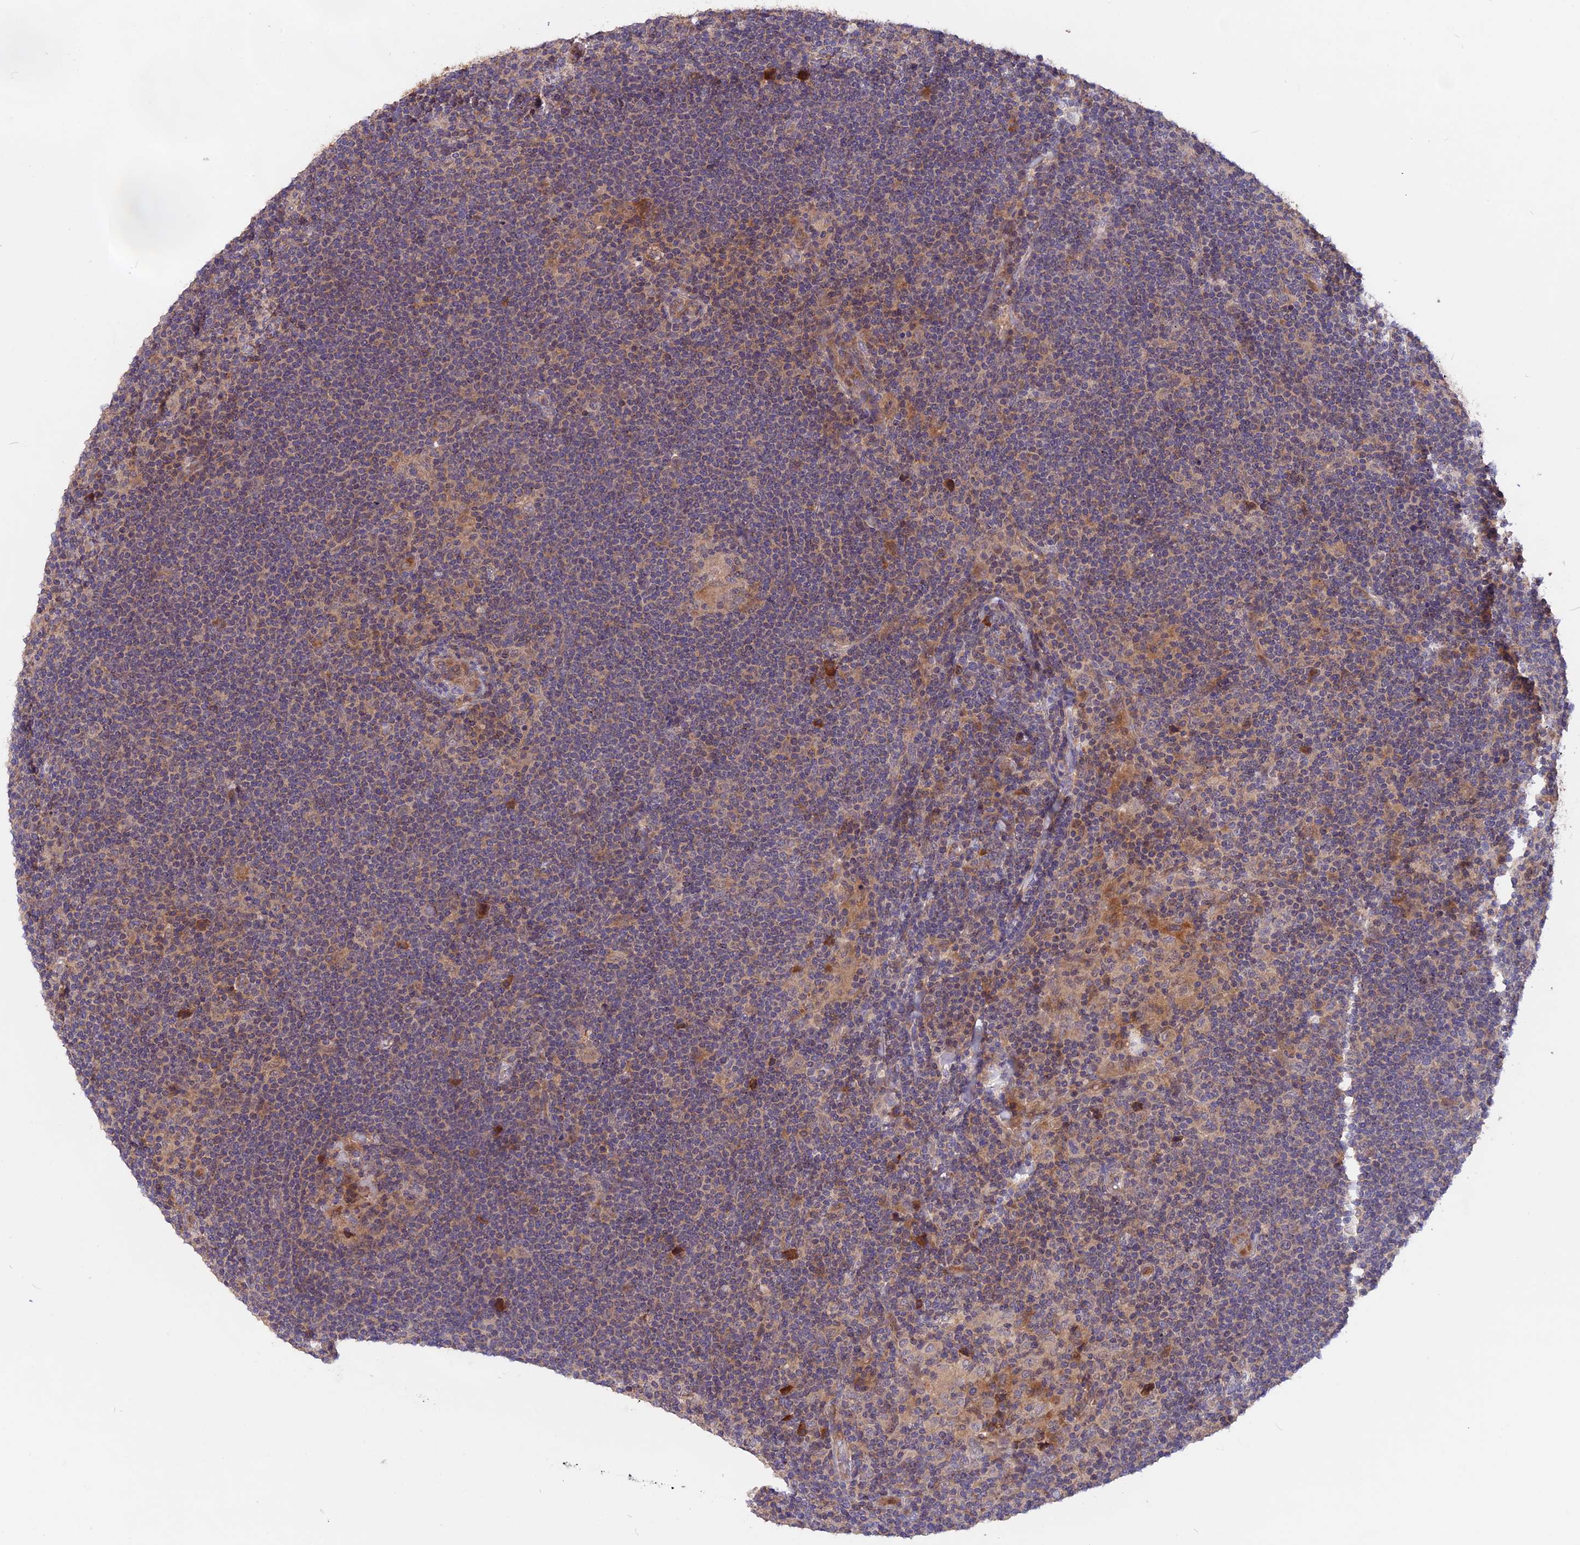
{"staining": {"intensity": "weak", "quantity": "<25%", "location": "cytoplasmic/membranous"}, "tissue": "lymphoma", "cell_type": "Tumor cells", "image_type": "cancer", "snomed": [{"axis": "morphology", "description": "Hodgkin's disease, NOS"}, {"axis": "topography", "description": "Lymph node"}], "caption": "High magnification brightfield microscopy of Hodgkin's disease stained with DAB (3,3'-diaminobenzidine) (brown) and counterstained with hematoxylin (blue): tumor cells show no significant staining.", "gene": "MARK4", "patient": {"sex": "female", "age": 57}}